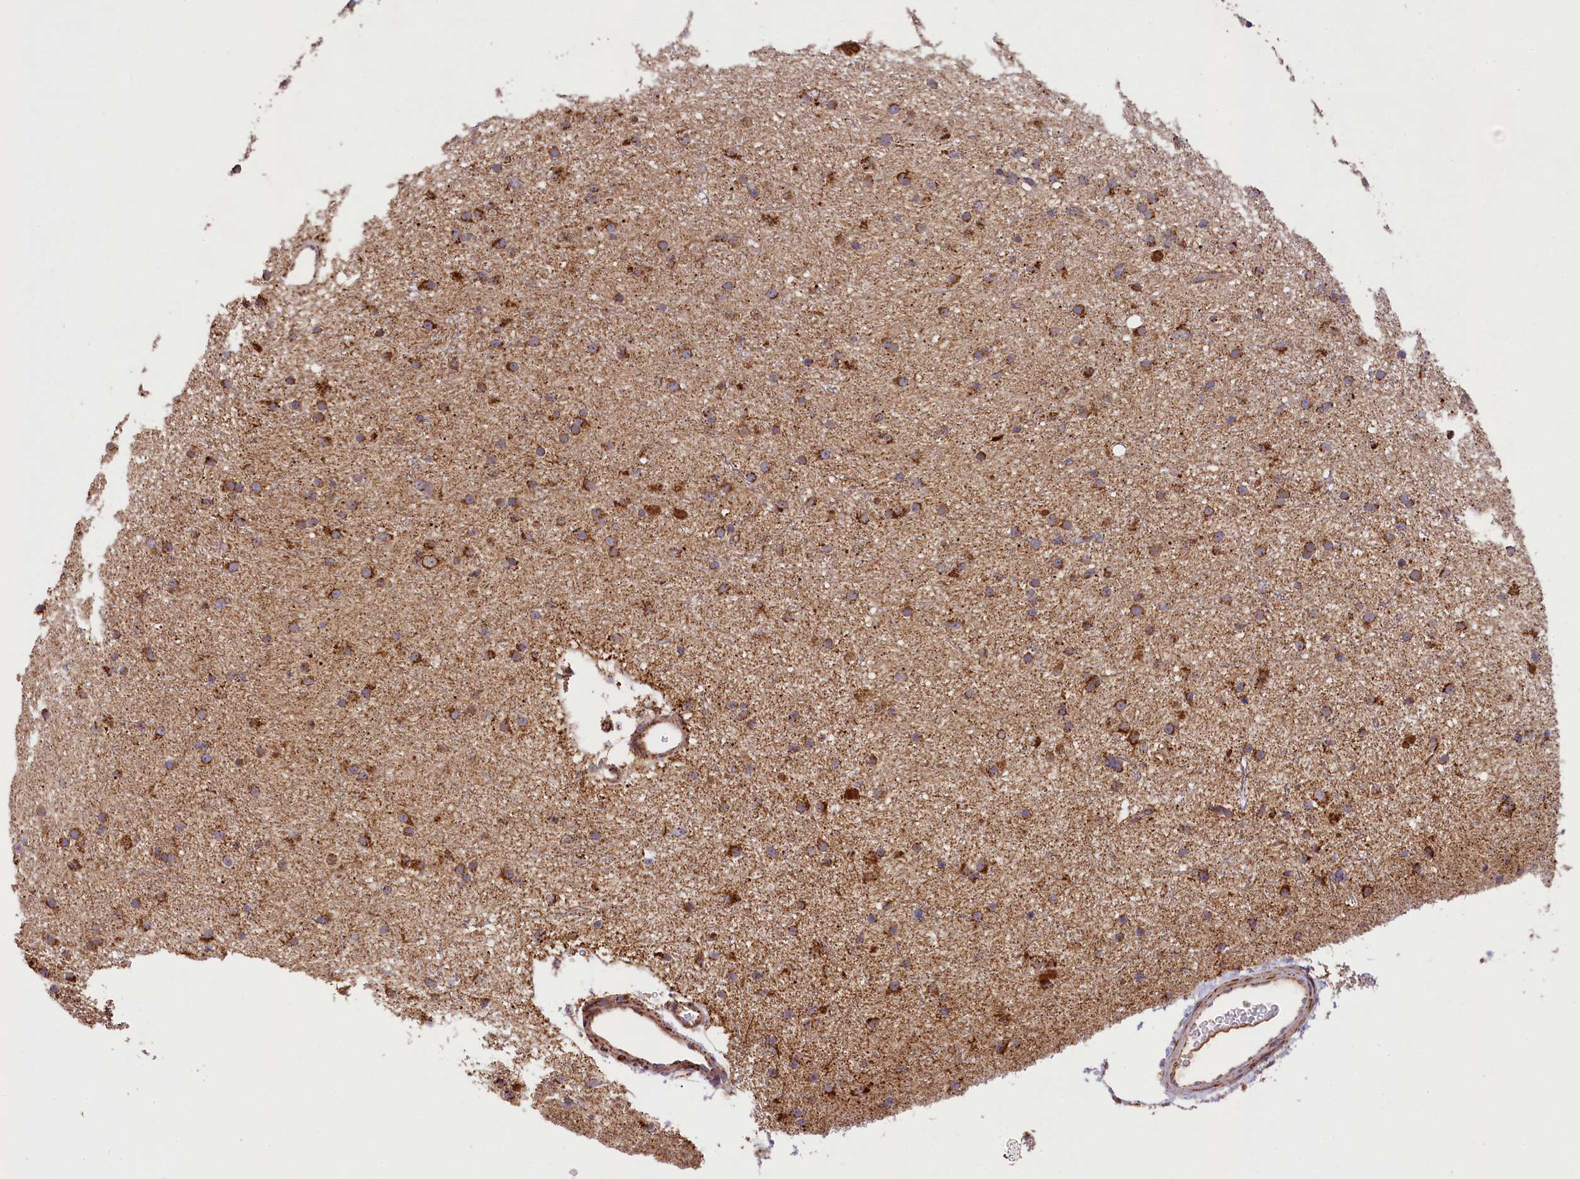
{"staining": {"intensity": "strong", "quantity": "25%-75%", "location": "cytoplasmic/membranous"}, "tissue": "glioma", "cell_type": "Tumor cells", "image_type": "cancer", "snomed": [{"axis": "morphology", "description": "Glioma, malignant, Low grade"}, {"axis": "topography", "description": "Cerebral cortex"}], "caption": "The photomicrograph reveals immunohistochemical staining of glioma. There is strong cytoplasmic/membranous expression is present in about 25%-75% of tumor cells. (Brightfield microscopy of DAB IHC at high magnification).", "gene": "CLYBL", "patient": {"sex": "female", "age": 39}}